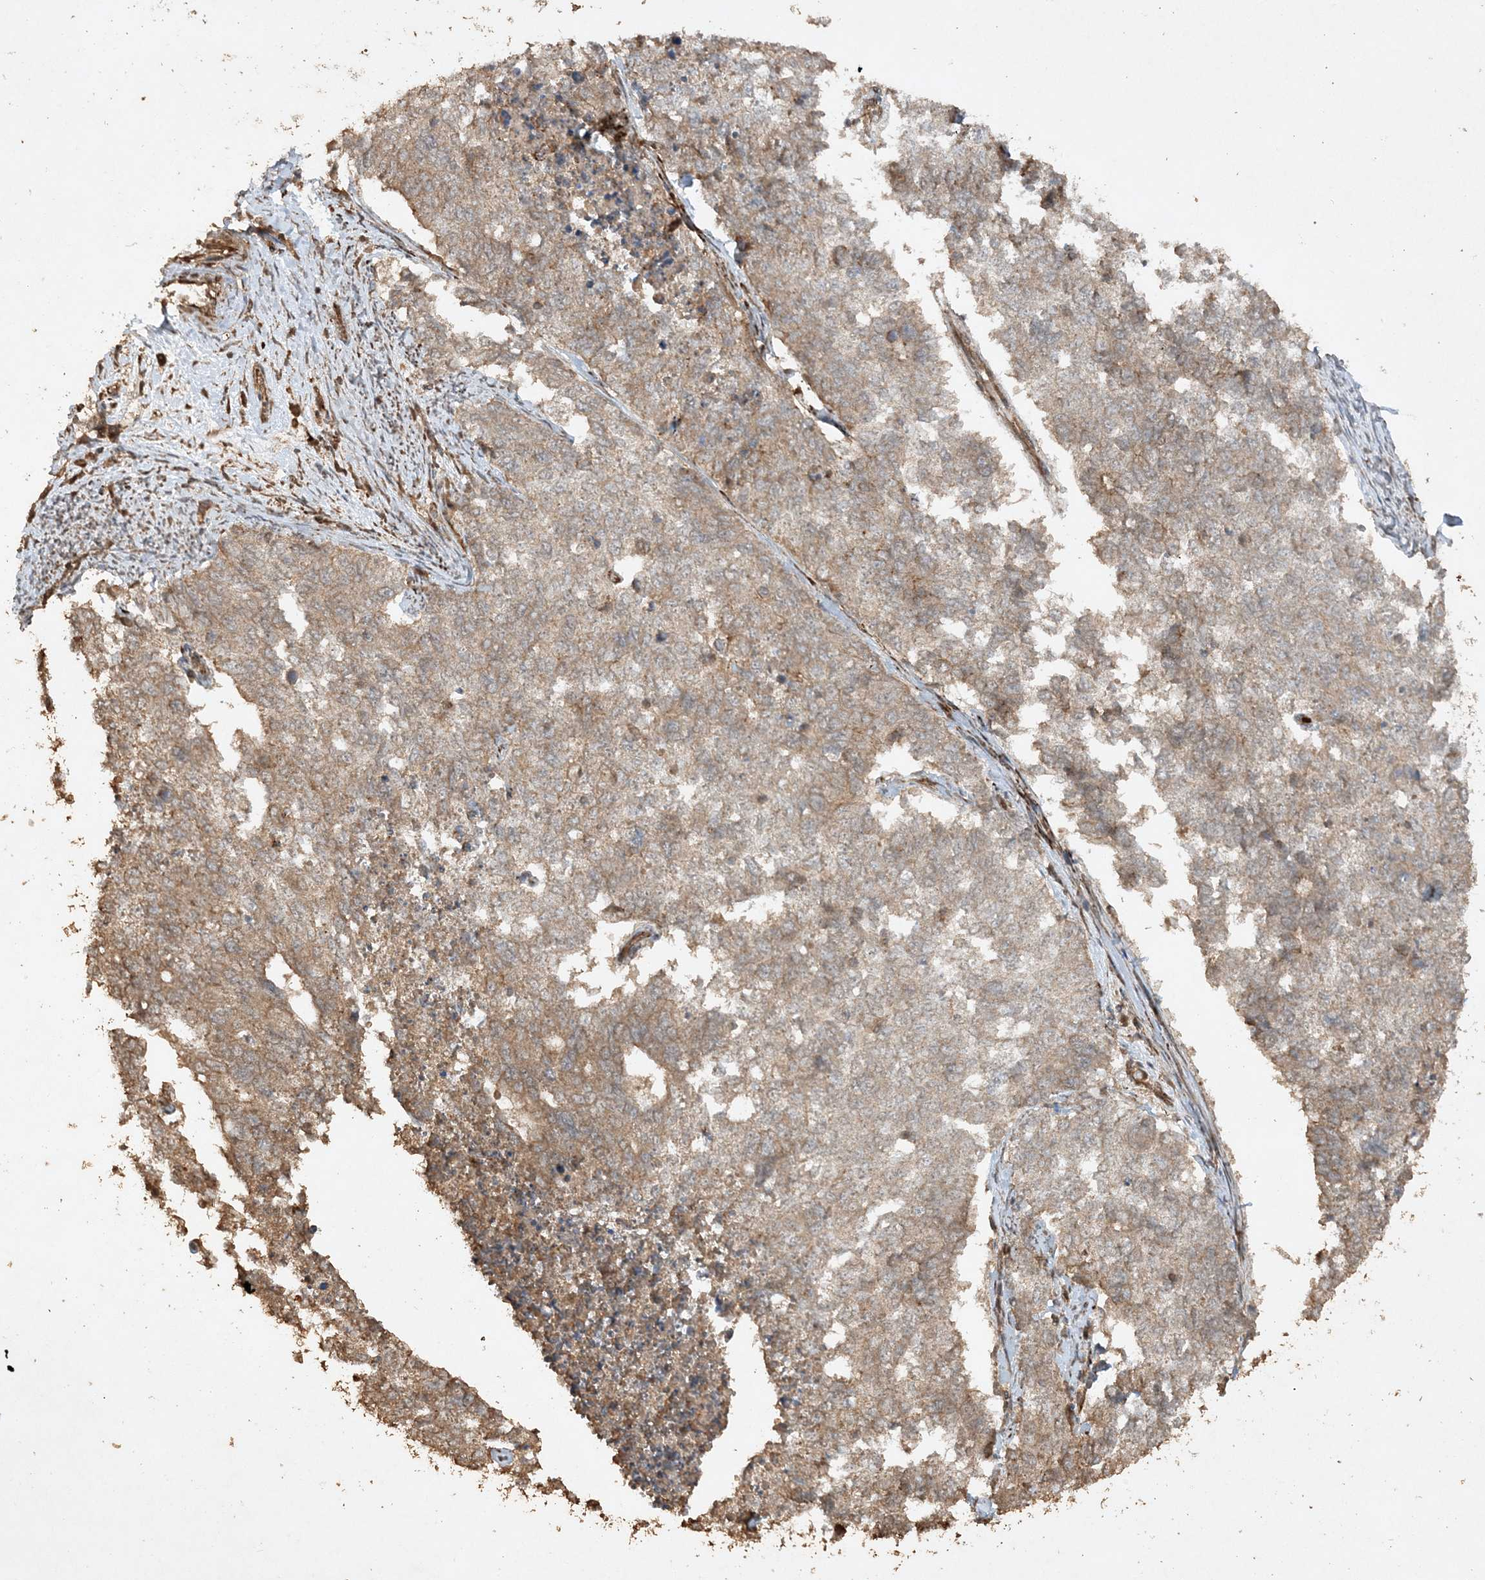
{"staining": {"intensity": "weak", "quantity": ">75%", "location": "cytoplasmic/membranous"}, "tissue": "cervical cancer", "cell_type": "Tumor cells", "image_type": "cancer", "snomed": [{"axis": "morphology", "description": "Squamous cell carcinoma, NOS"}, {"axis": "topography", "description": "Cervix"}], "caption": "A photomicrograph of cervical squamous cell carcinoma stained for a protein displays weak cytoplasmic/membranous brown staining in tumor cells.", "gene": "AVPI1", "patient": {"sex": "female", "age": 63}}